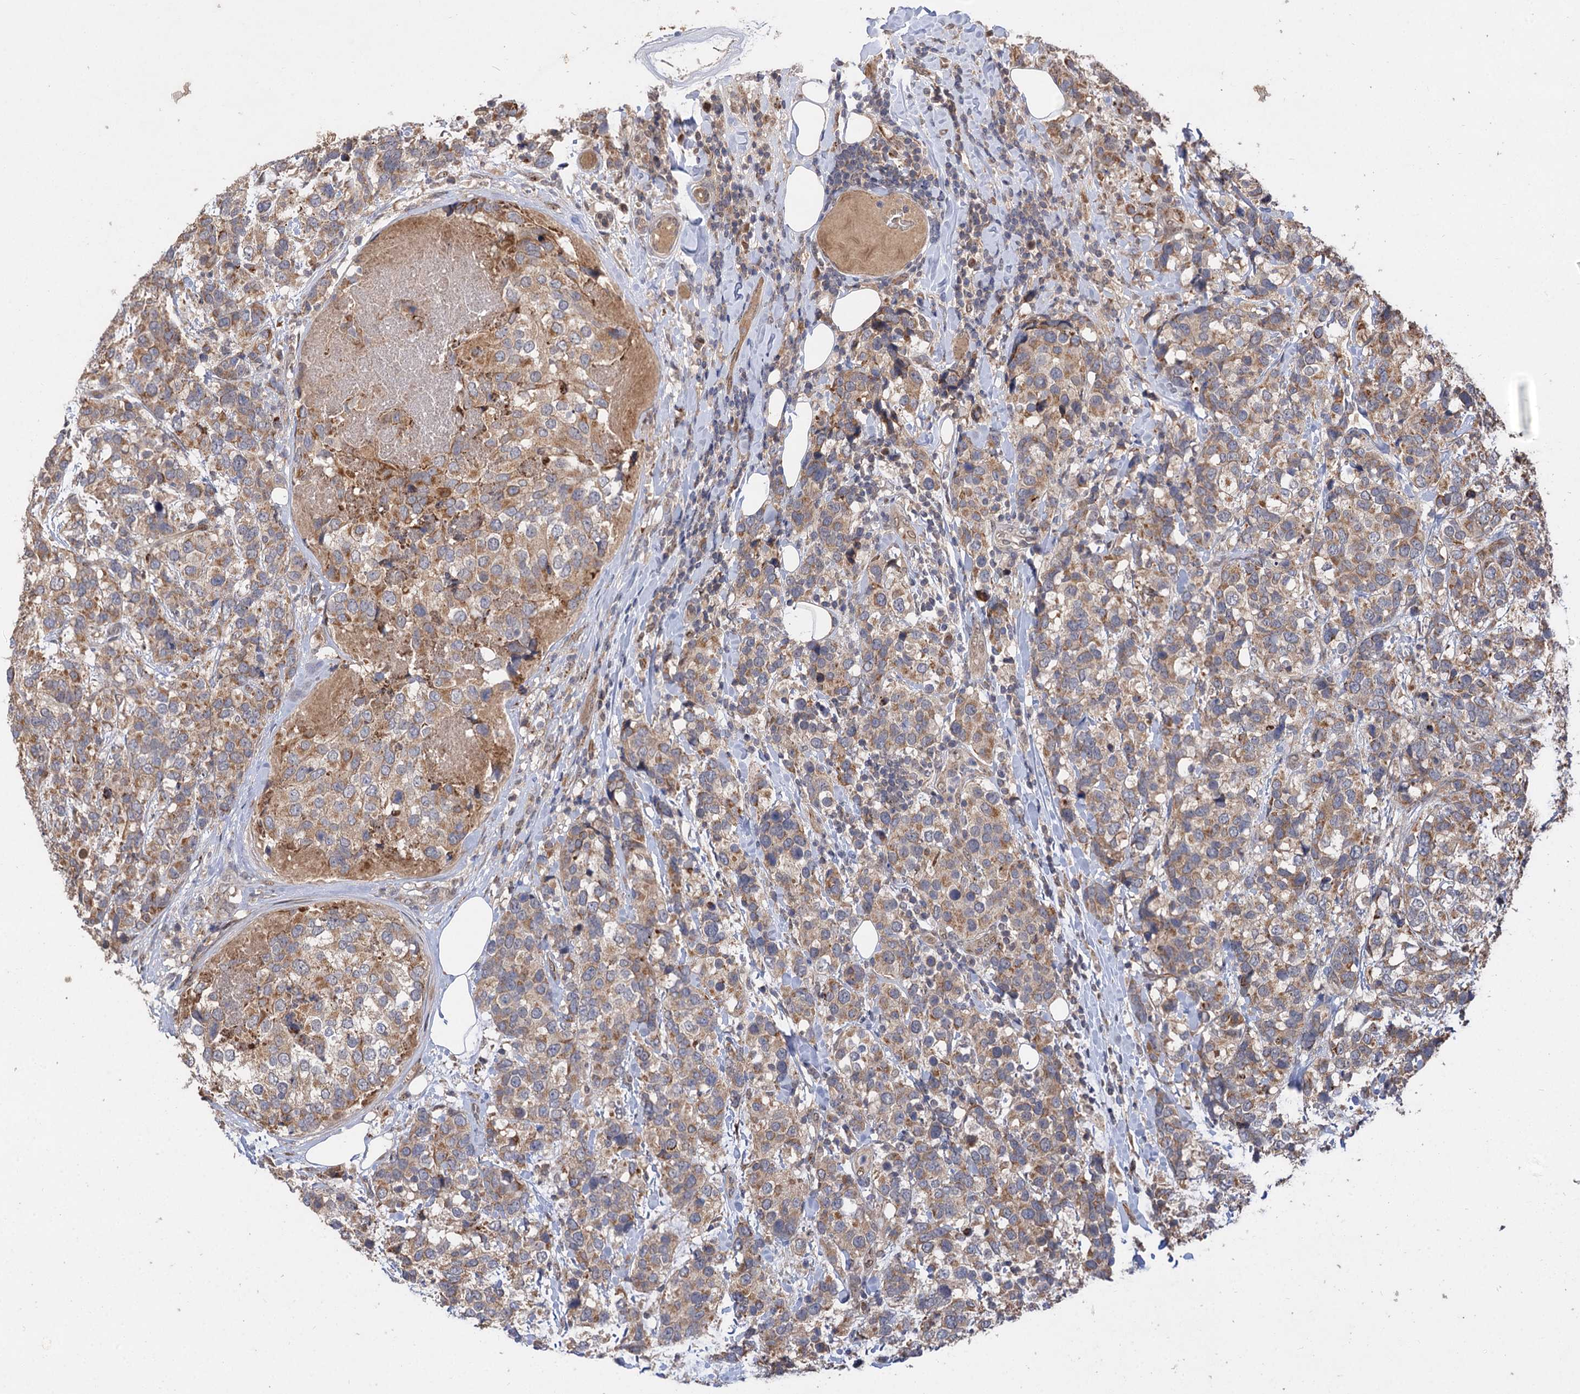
{"staining": {"intensity": "moderate", "quantity": "25%-75%", "location": "cytoplasmic/membranous"}, "tissue": "breast cancer", "cell_type": "Tumor cells", "image_type": "cancer", "snomed": [{"axis": "morphology", "description": "Lobular carcinoma"}, {"axis": "topography", "description": "Breast"}], "caption": "High-magnification brightfield microscopy of lobular carcinoma (breast) stained with DAB (3,3'-diaminobenzidine) (brown) and counterstained with hematoxylin (blue). tumor cells exhibit moderate cytoplasmic/membranous expression is seen in about25%-75% of cells.", "gene": "FBXW8", "patient": {"sex": "female", "age": 59}}